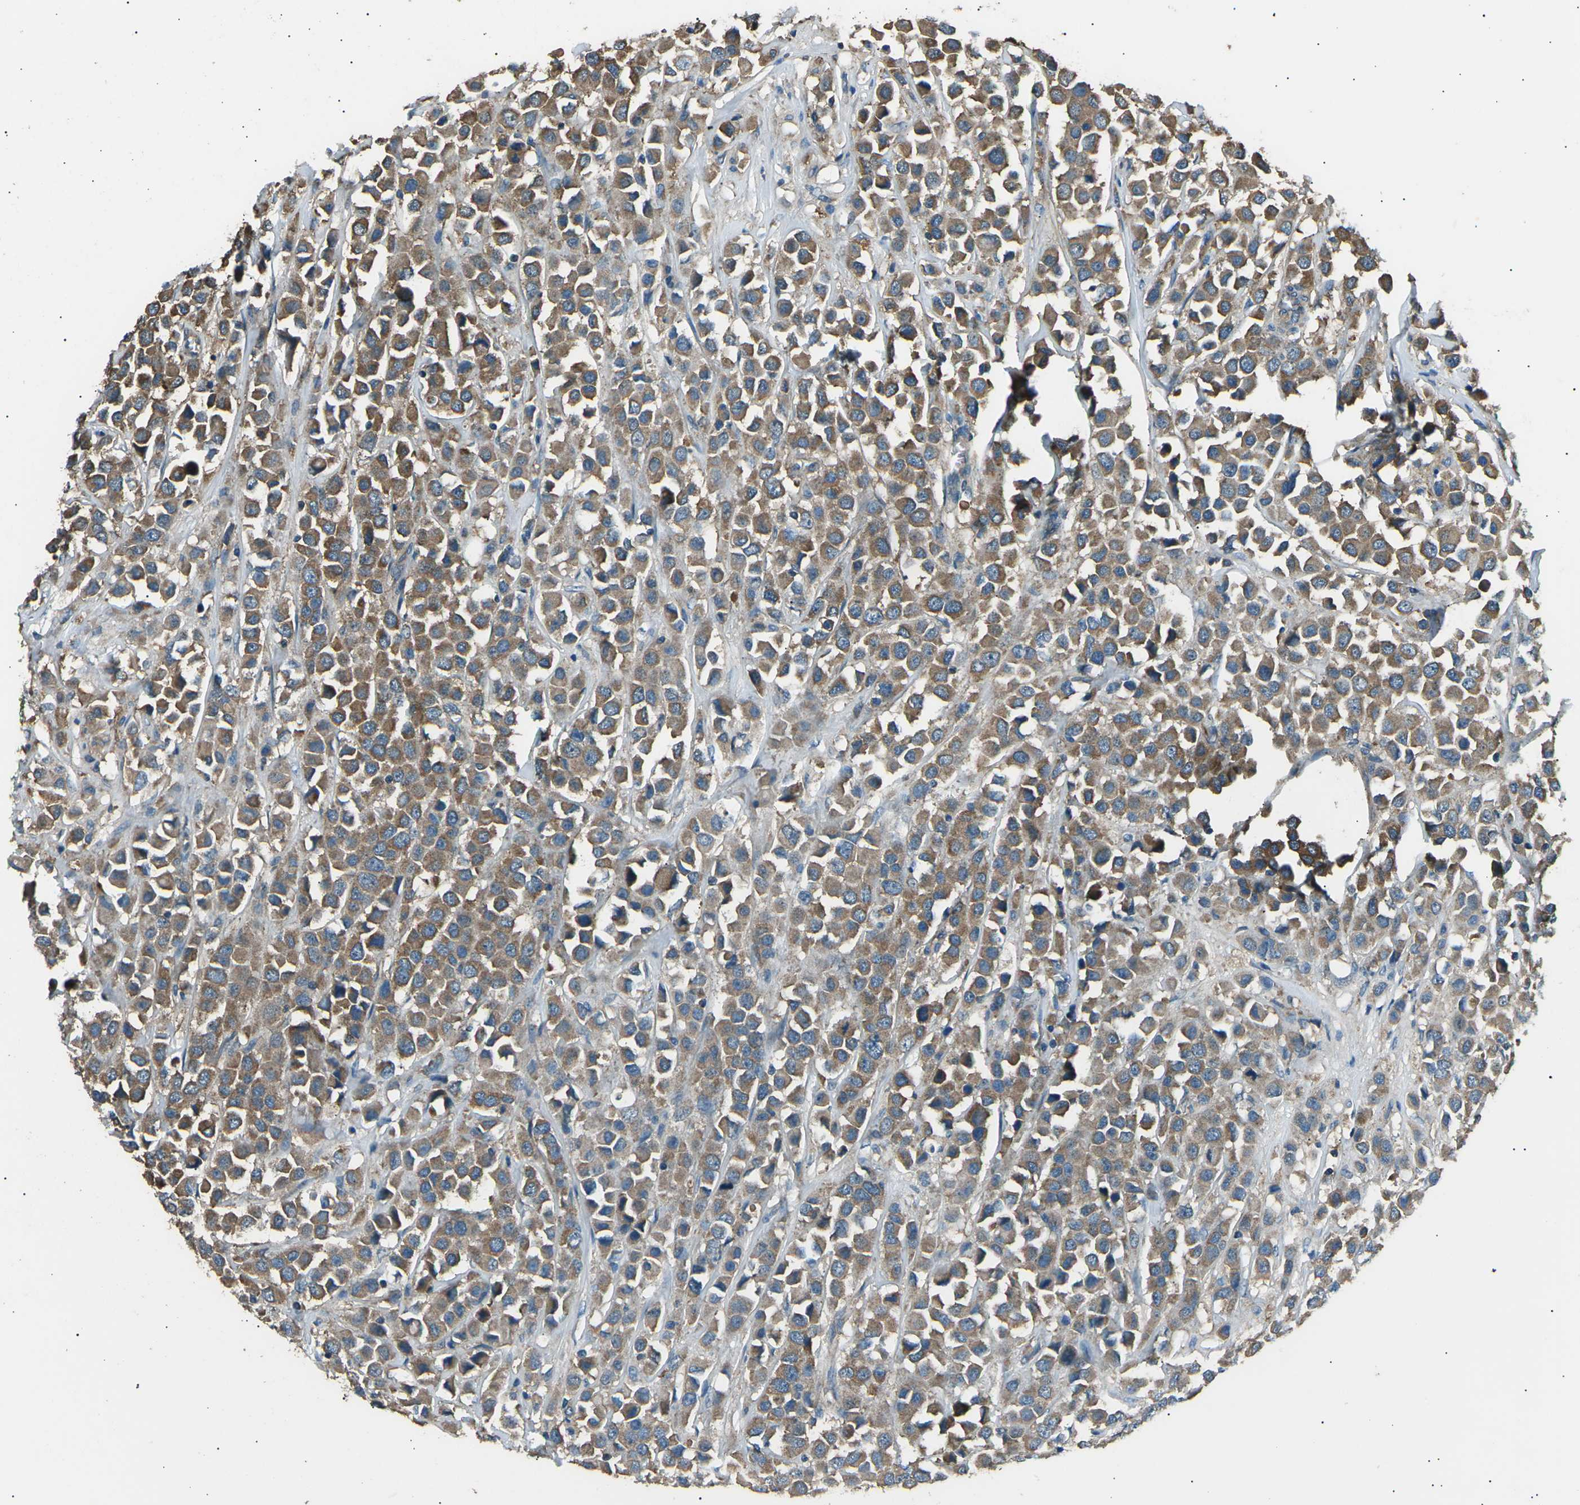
{"staining": {"intensity": "moderate", "quantity": ">75%", "location": "cytoplasmic/membranous"}, "tissue": "breast cancer", "cell_type": "Tumor cells", "image_type": "cancer", "snomed": [{"axis": "morphology", "description": "Duct carcinoma"}, {"axis": "topography", "description": "Breast"}], "caption": "Immunohistochemical staining of human breast invasive ductal carcinoma exhibits medium levels of moderate cytoplasmic/membranous protein positivity in approximately >75% of tumor cells.", "gene": "SLK", "patient": {"sex": "female", "age": 61}}